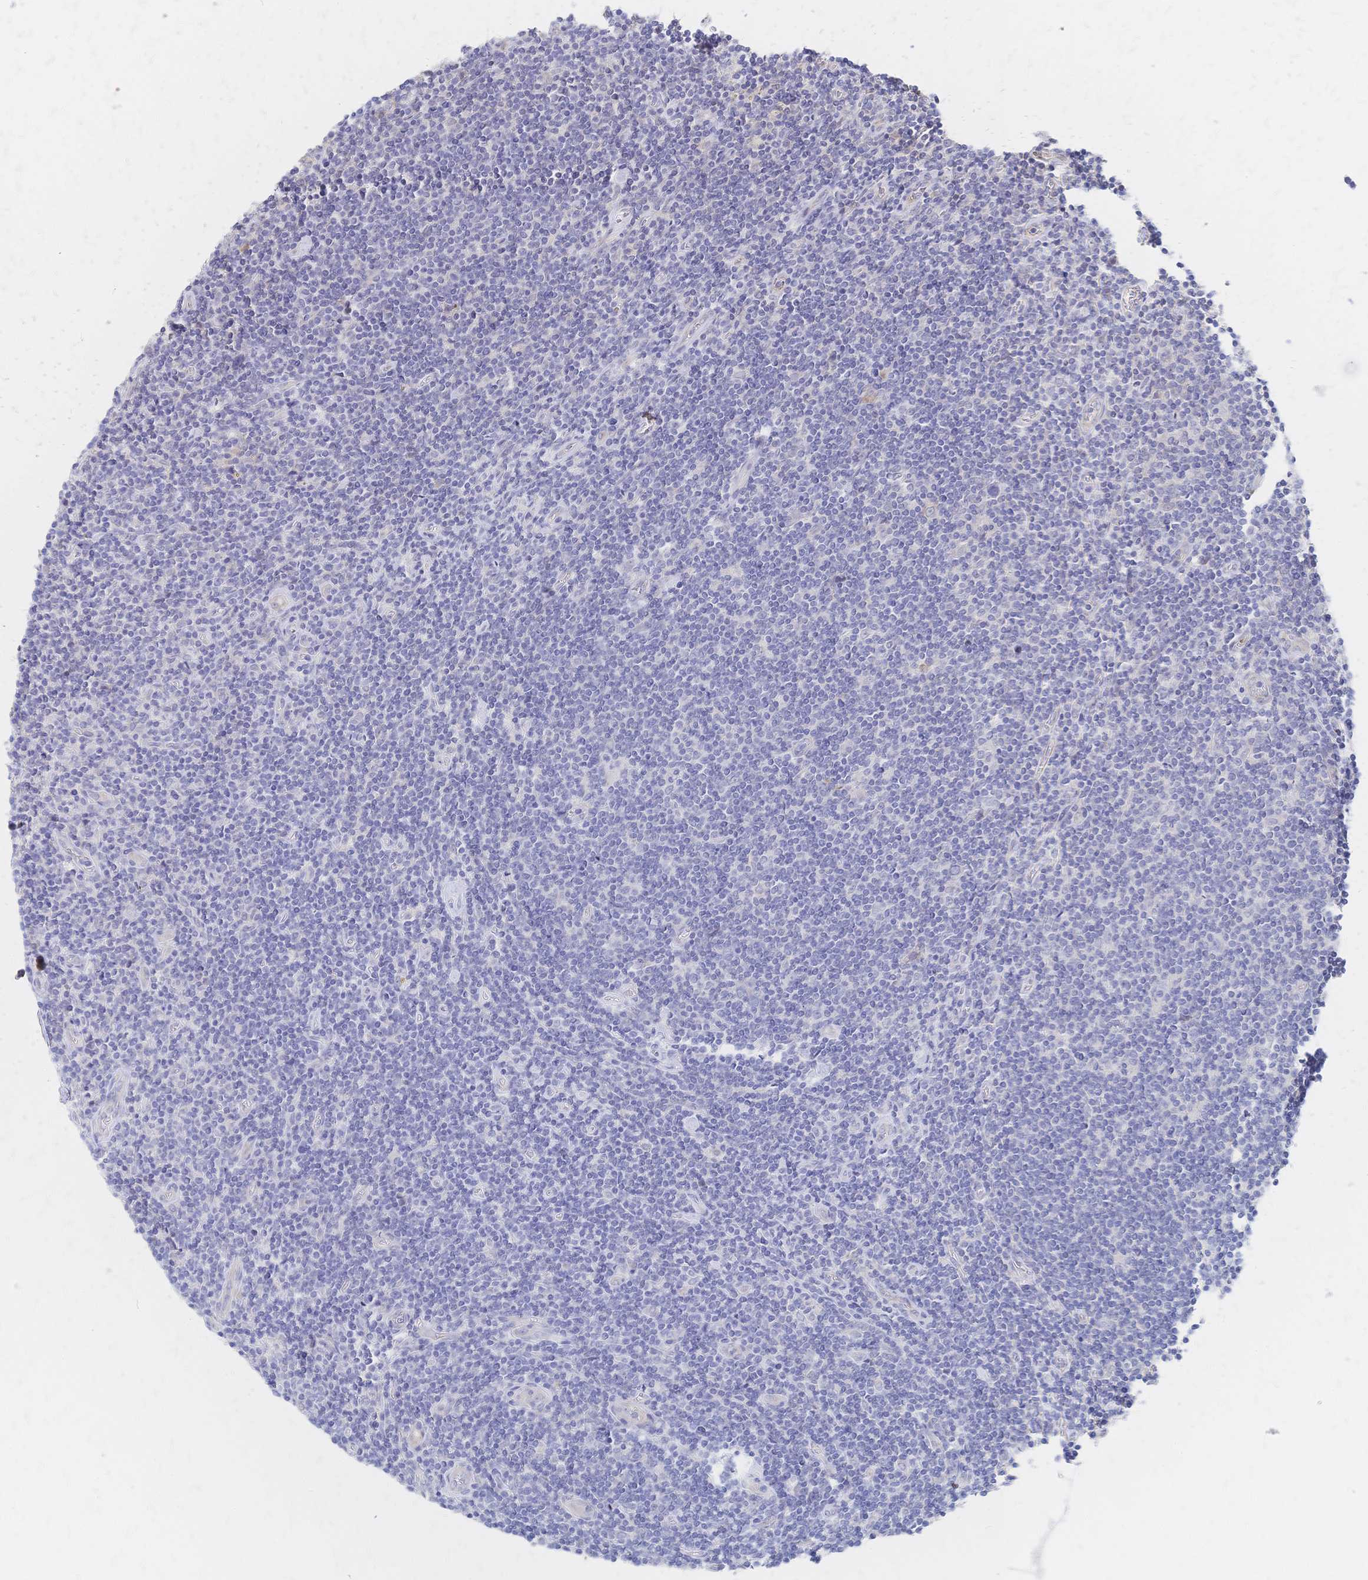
{"staining": {"intensity": "negative", "quantity": "none", "location": "none"}, "tissue": "lymphoma", "cell_type": "Tumor cells", "image_type": "cancer", "snomed": [{"axis": "morphology", "description": "Hodgkin's disease, NOS"}, {"axis": "topography", "description": "Lymph node"}], "caption": "Hodgkin's disease was stained to show a protein in brown. There is no significant staining in tumor cells. (DAB (3,3'-diaminobenzidine) immunohistochemistry (IHC) with hematoxylin counter stain).", "gene": "SLC5A1", "patient": {"sex": "male", "age": 40}}